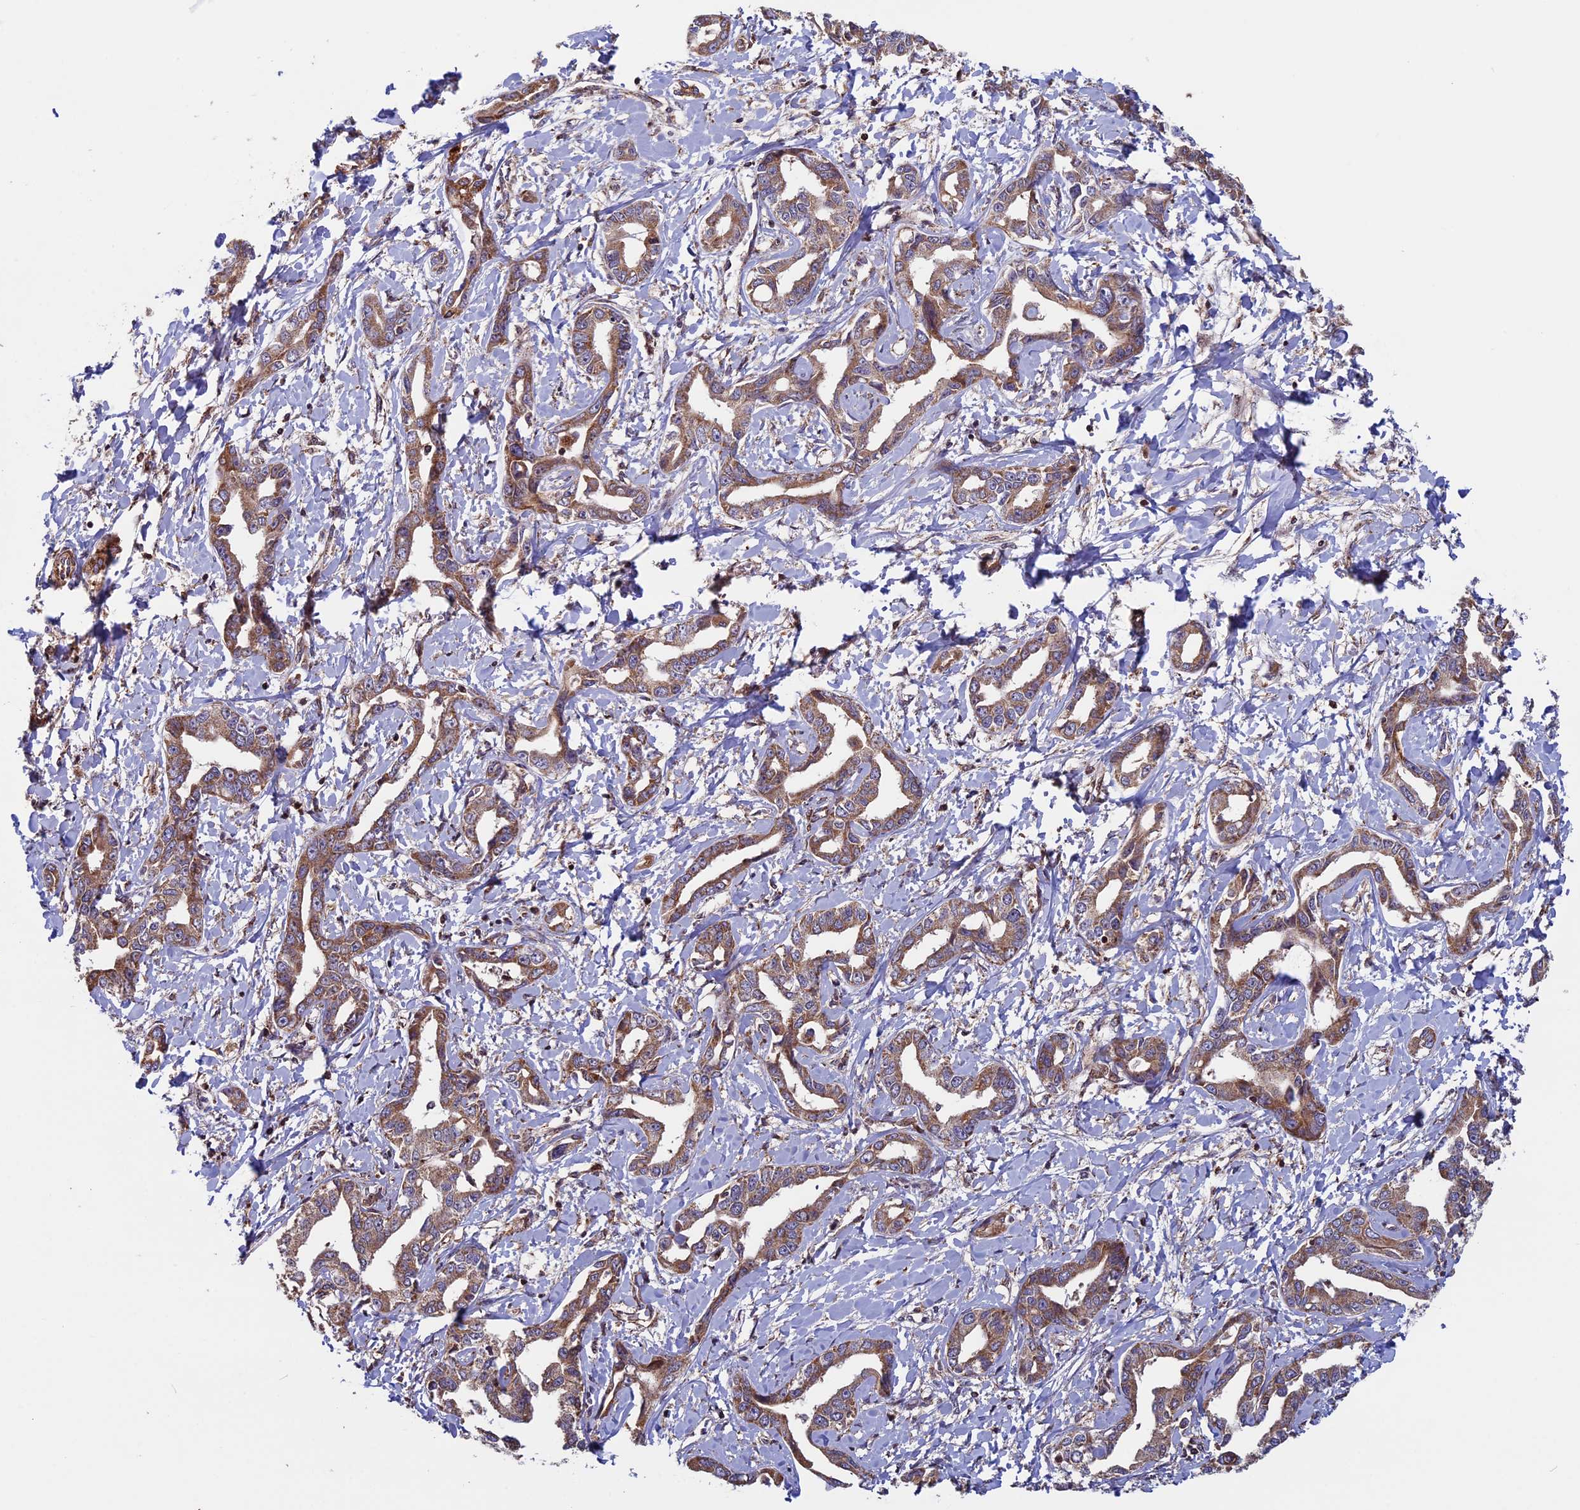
{"staining": {"intensity": "moderate", "quantity": ">75%", "location": "cytoplasmic/membranous"}, "tissue": "liver cancer", "cell_type": "Tumor cells", "image_type": "cancer", "snomed": [{"axis": "morphology", "description": "Cholangiocarcinoma"}, {"axis": "topography", "description": "Liver"}], "caption": "This photomicrograph displays liver cholangiocarcinoma stained with immunohistochemistry (IHC) to label a protein in brown. The cytoplasmic/membranous of tumor cells show moderate positivity for the protein. Nuclei are counter-stained blue.", "gene": "CCDC8", "patient": {"sex": "male", "age": 59}}